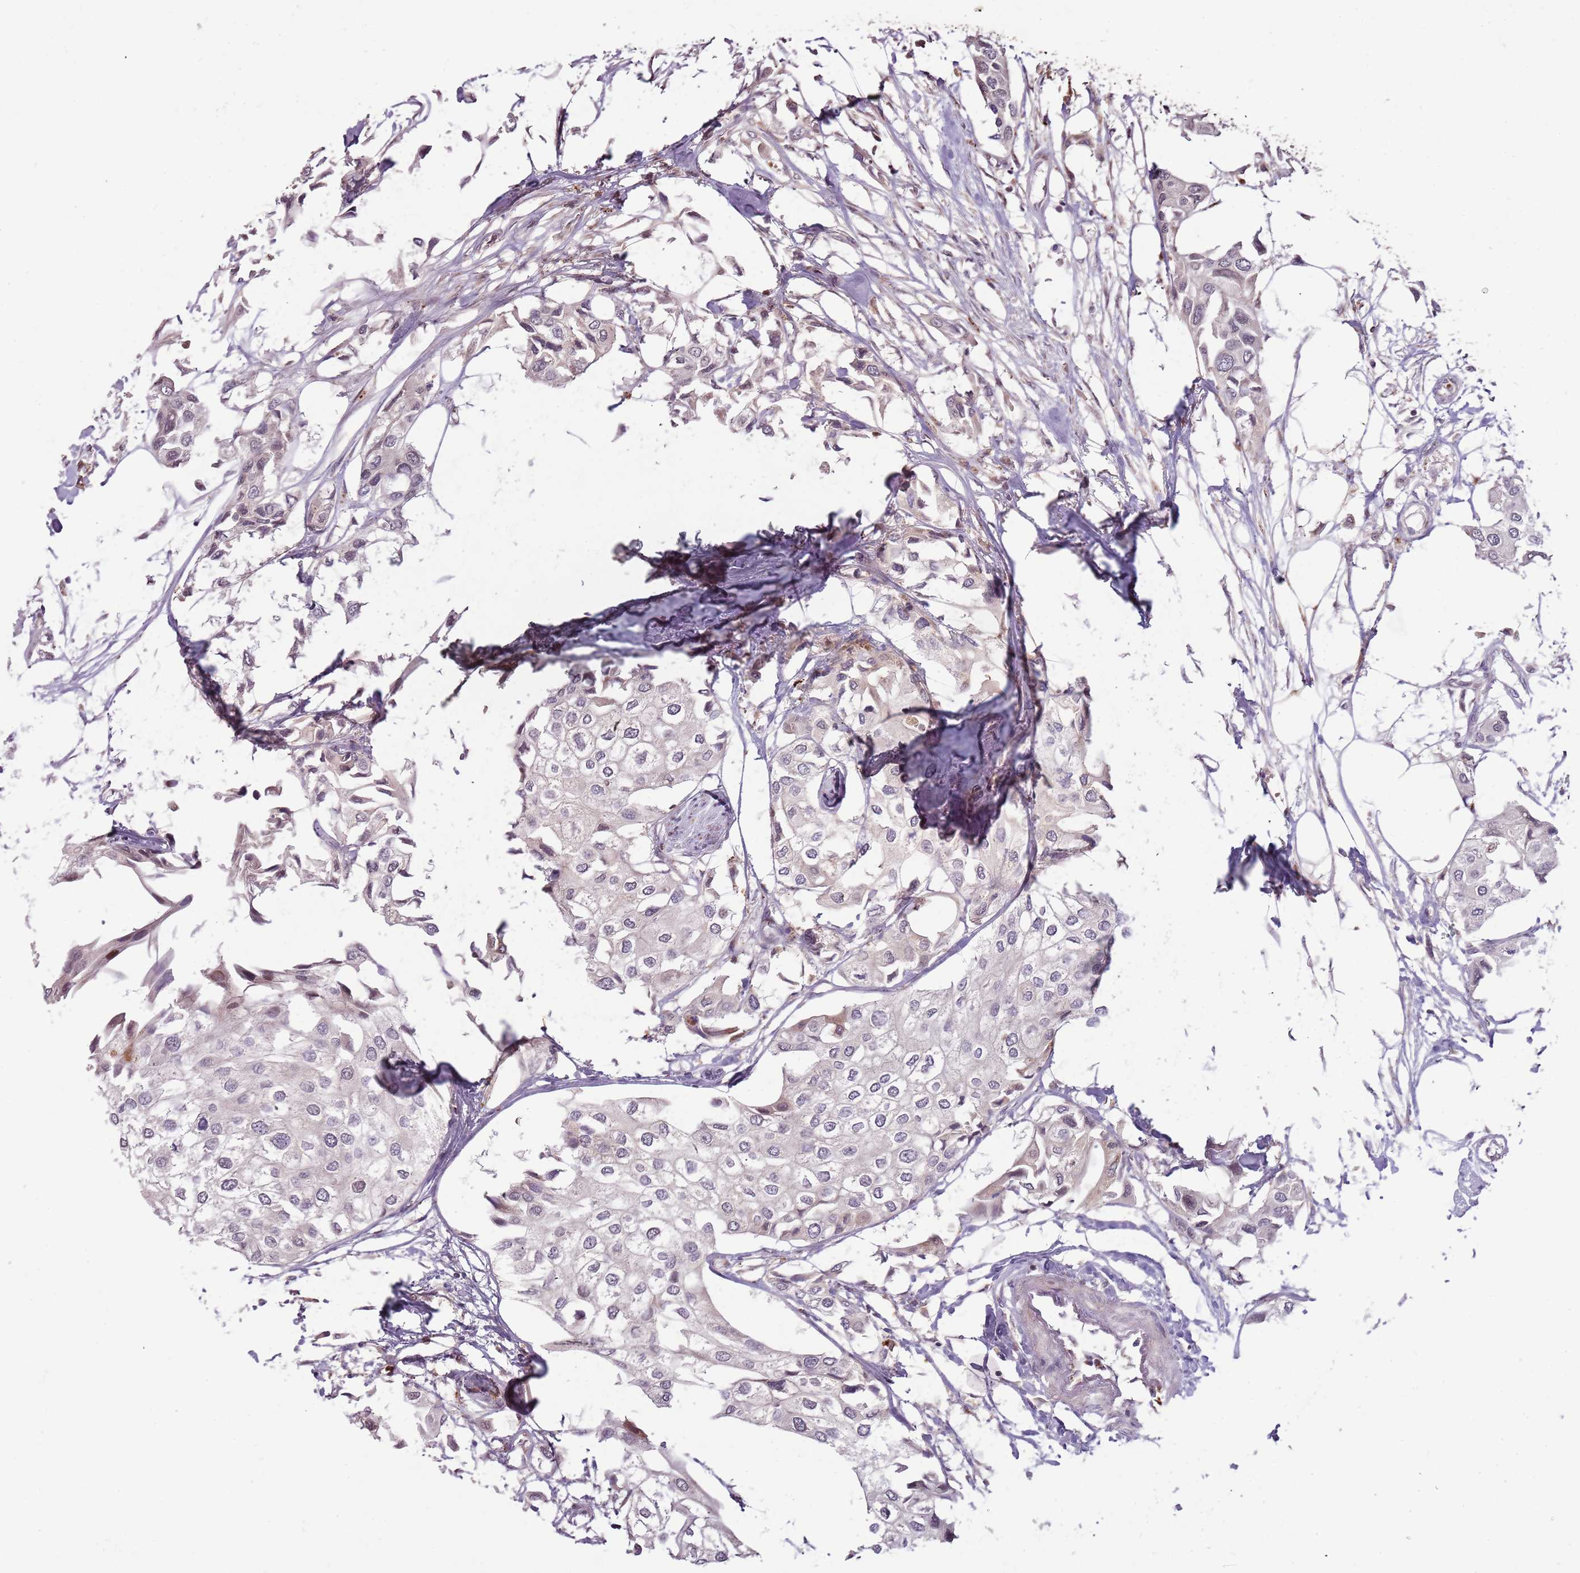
{"staining": {"intensity": "negative", "quantity": "none", "location": "none"}, "tissue": "urothelial cancer", "cell_type": "Tumor cells", "image_type": "cancer", "snomed": [{"axis": "morphology", "description": "Urothelial carcinoma, High grade"}, {"axis": "topography", "description": "Urinary bladder"}], "caption": "Immunohistochemistry (IHC) photomicrograph of neoplastic tissue: human urothelial cancer stained with DAB displays no significant protein expression in tumor cells.", "gene": "ULK3", "patient": {"sex": "male", "age": 64}}